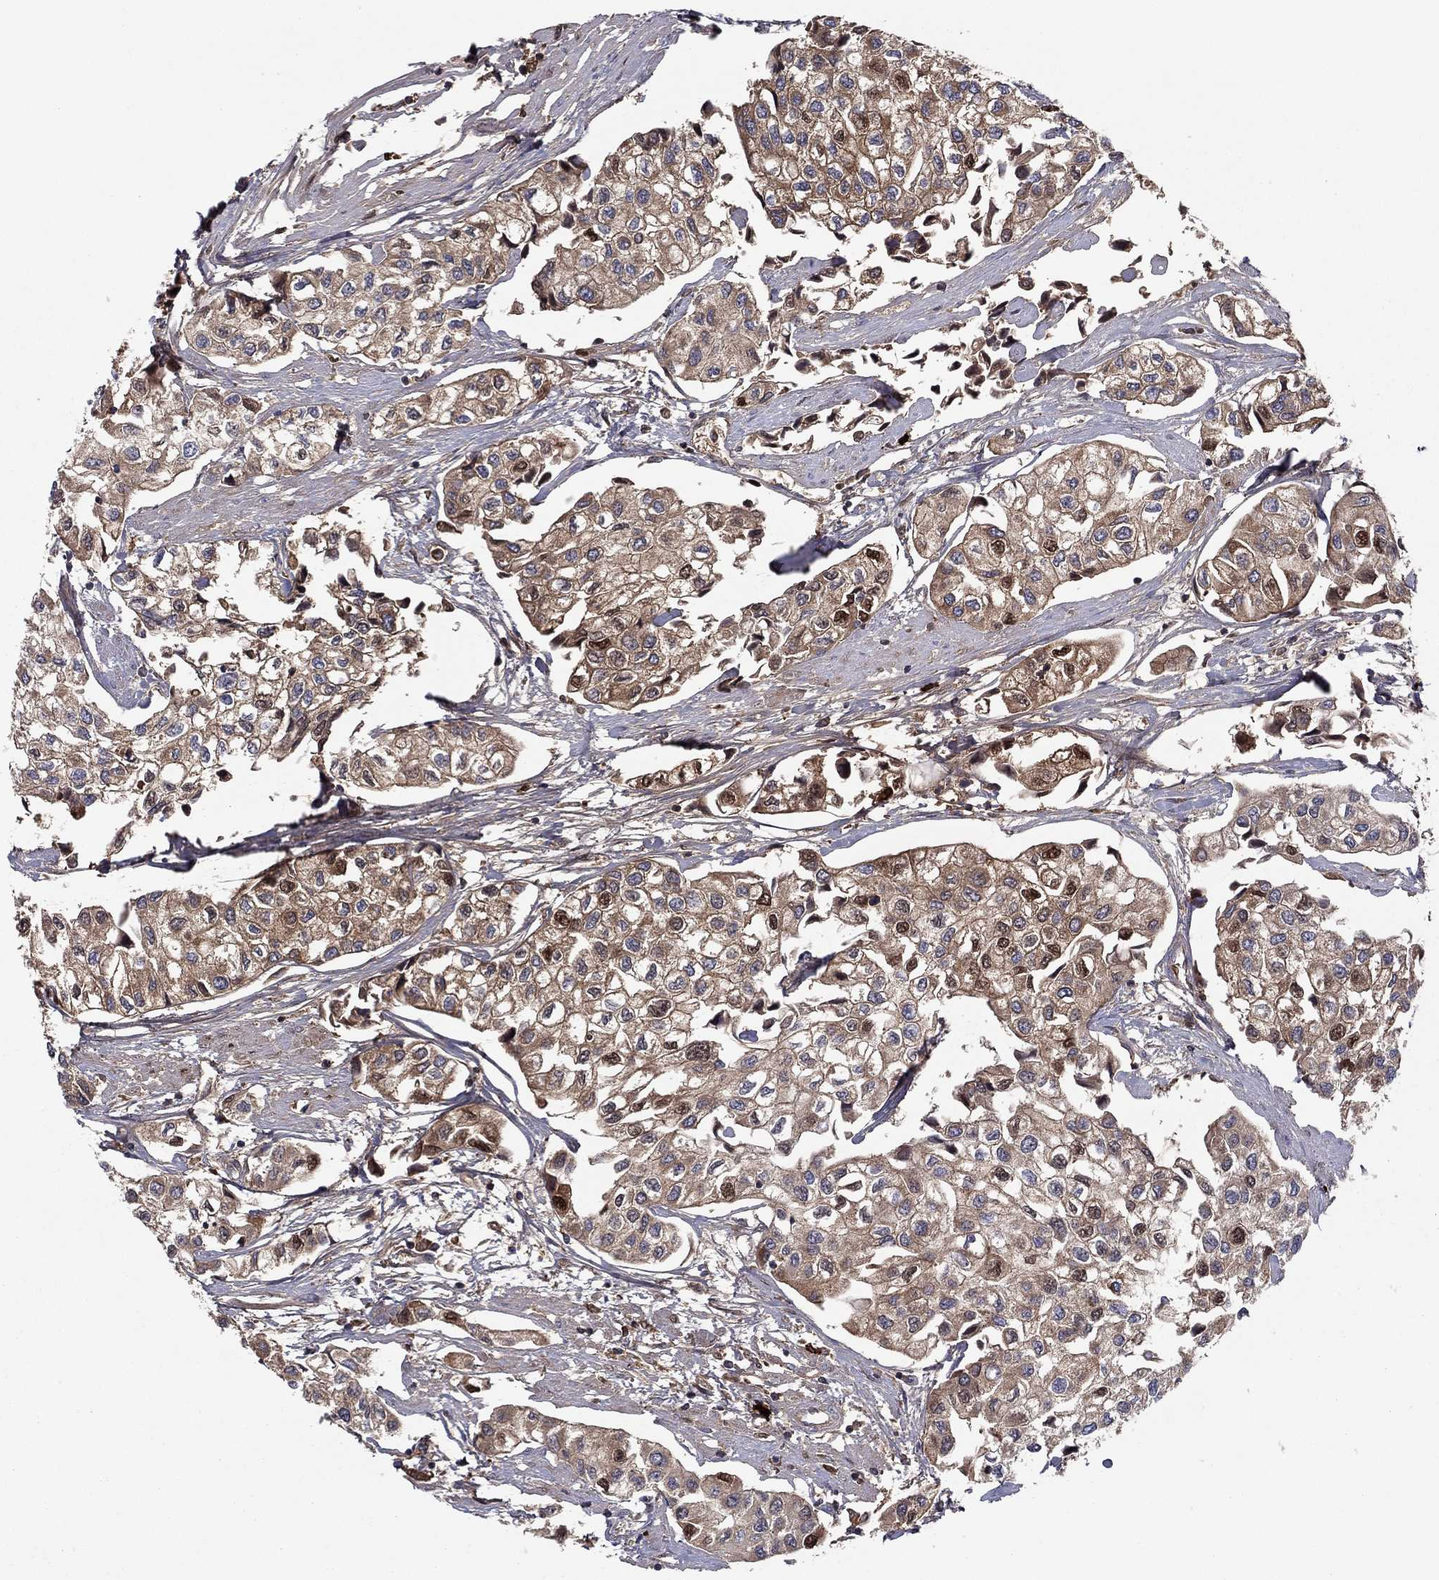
{"staining": {"intensity": "weak", "quantity": "25%-75%", "location": "cytoplasmic/membranous"}, "tissue": "urothelial cancer", "cell_type": "Tumor cells", "image_type": "cancer", "snomed": [{"axis": "morphology", "description": "Urothelial carcinoma, High grade"}, {"axis": "topography", "description": "Urinary bladder"}], "caption": "Human urothelial cancer stained with a protein marker demonstrates weak staining in tumor cells.", "gene": "HPX", "patient": {"sex": "male", "age": 73}}